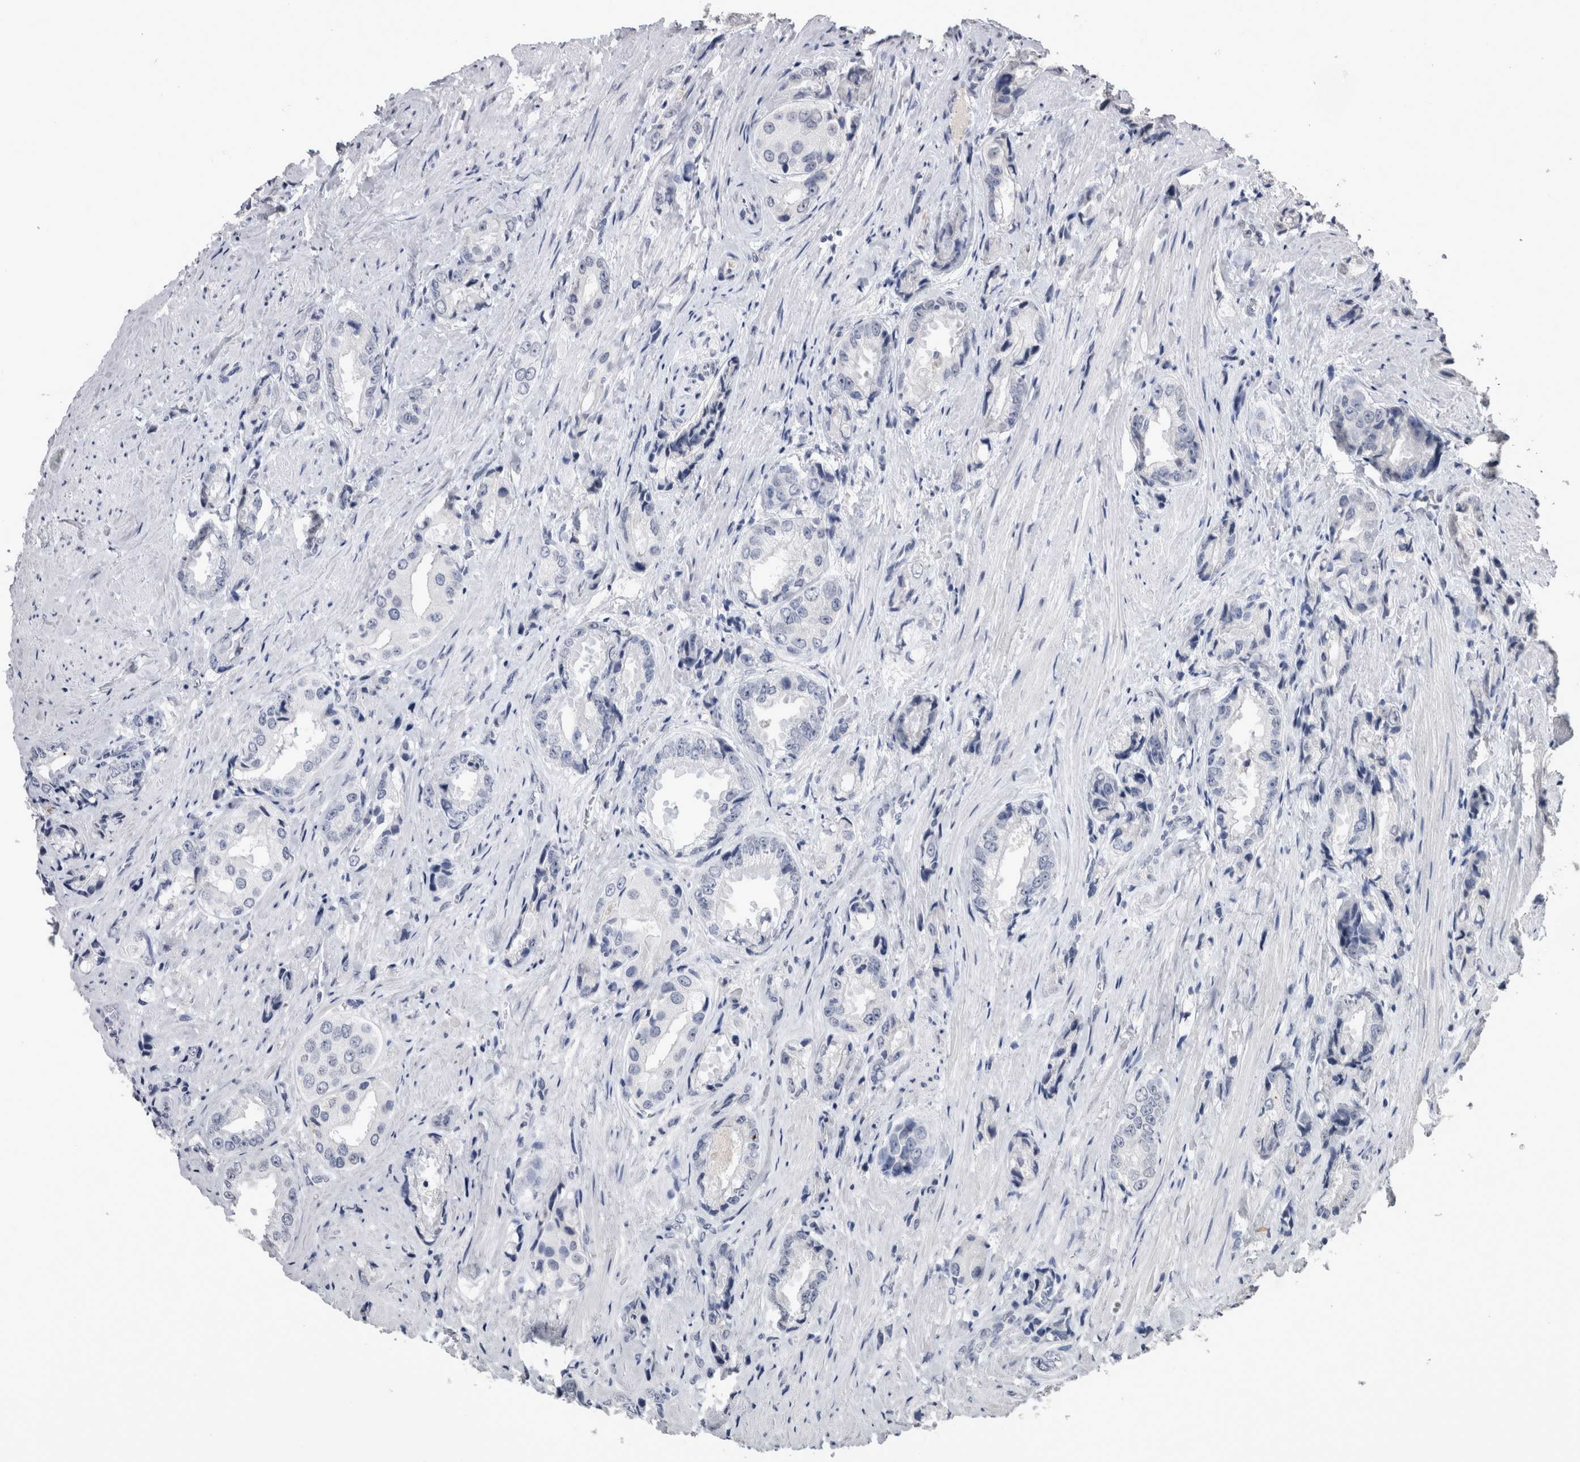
{"staining": {"intensity": "negative", "quantity": "none", "location": "none"}, "tissue": "prostate cancer", "cell_type": "Tumor cells", "image_type": "cancer", "snomed": [{"axis": "morphology", "description": "Adenocarcinoma, High grade"}, {"axis": "topography", "description": "Prostate"}], "caption": "Prostate cancer (high-grade adenocarcinoma) was stained to show a protein in brown. There is no significant staining in tumor cells.", "gene": "PAX5", "patient": {"sex": "male", "age": 61}}